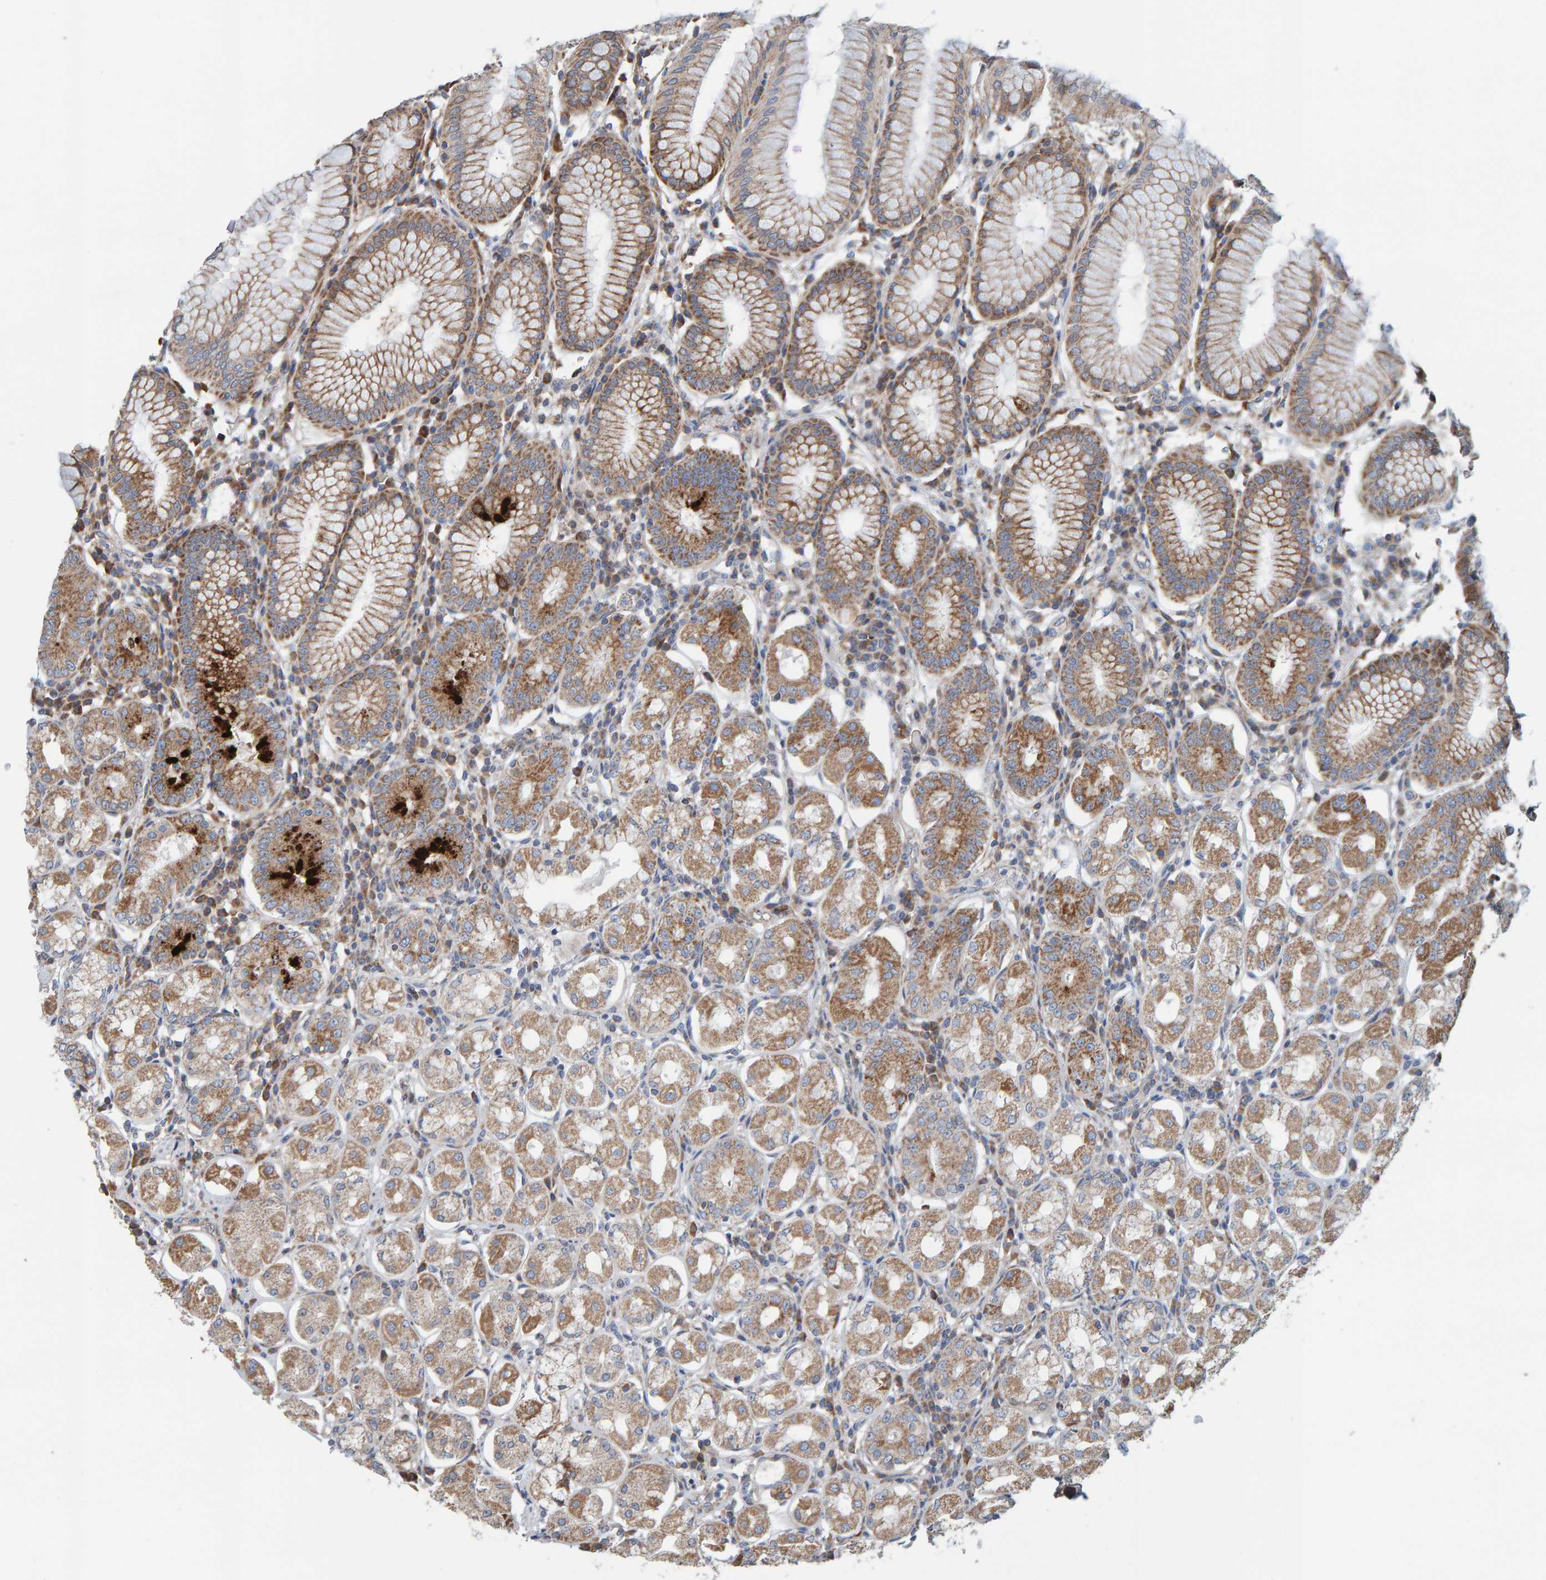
{"staining": {"intensity": "strong", "quantity": "25%-75%", "location": "cytoplasmic/membranous"}, "tissue": "stomach", "cell_type": "Glandular cells", "image_type": "normal", "snomed": [{"axis": "morphology", "description": "Normal tissue, NOS"}, {"axis": "topography", "description": "Stomach"}, {"axis": "topography", "description": "Stomach, lower"}], "caption": "Immunohistochemistry (IHC) staining of normal stomach, which exhibits high levels of strong cytoplasmic/membranous expression in approximately 25%-75% of glandular cells indicating strong cytoplasmic/membranous protein positivity. The staining was performed using DAB (brown) for protein detection and nuclei were counterstained in hematoxylin (blue).", "gene": "MRPL45", "patient": {"sex": "female", "age": 56}}